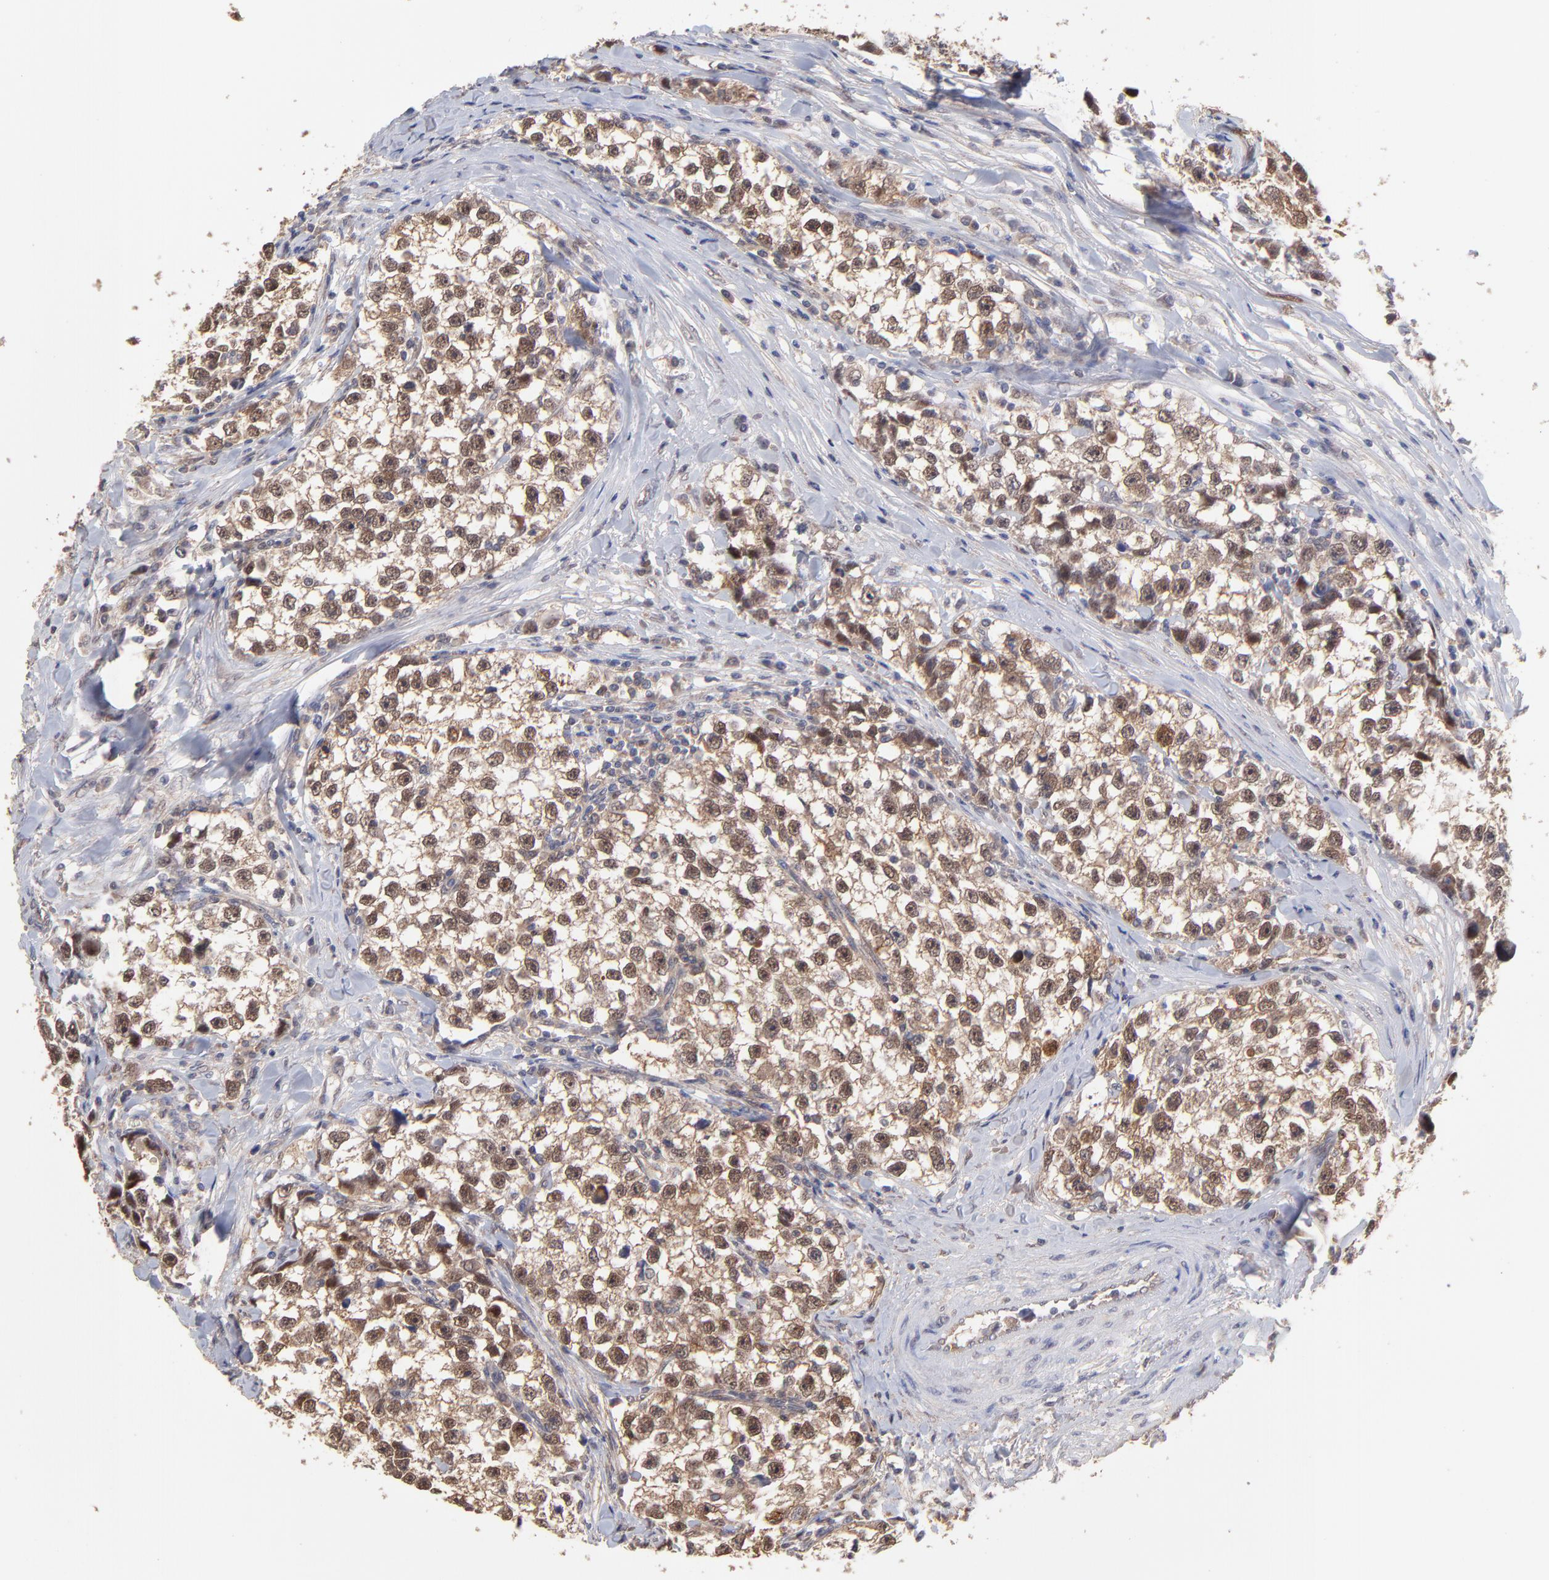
{"staining": {"intensity": "moderate", "quantity": ">75%", "location": "cytoplasmic/membranous,nuclear"}, "tissue": "testis cancer", "cell_type": "Tumor cells", "image_type": "cancer", "snomed": [{"axis": "morphology", "description": "Seminoma, NOS"}, {"axis": "morphology", "description": "Carcinoma, Embryonal, NOS"}, {"axis": "topography", "description": "Testis"}], "caption": "Immunohistochemical staining of human testis cancer reveals moderate cytoplasmic/membranous and nuclear protein staining in approximately >75% of tumor cells. (Stains: DAB in brown, nuclei in blue, Microscopy: brightfield microscopy at high magnification).", "gene": "PSMD14", "patient": {"sex": "male", "age": 30}}